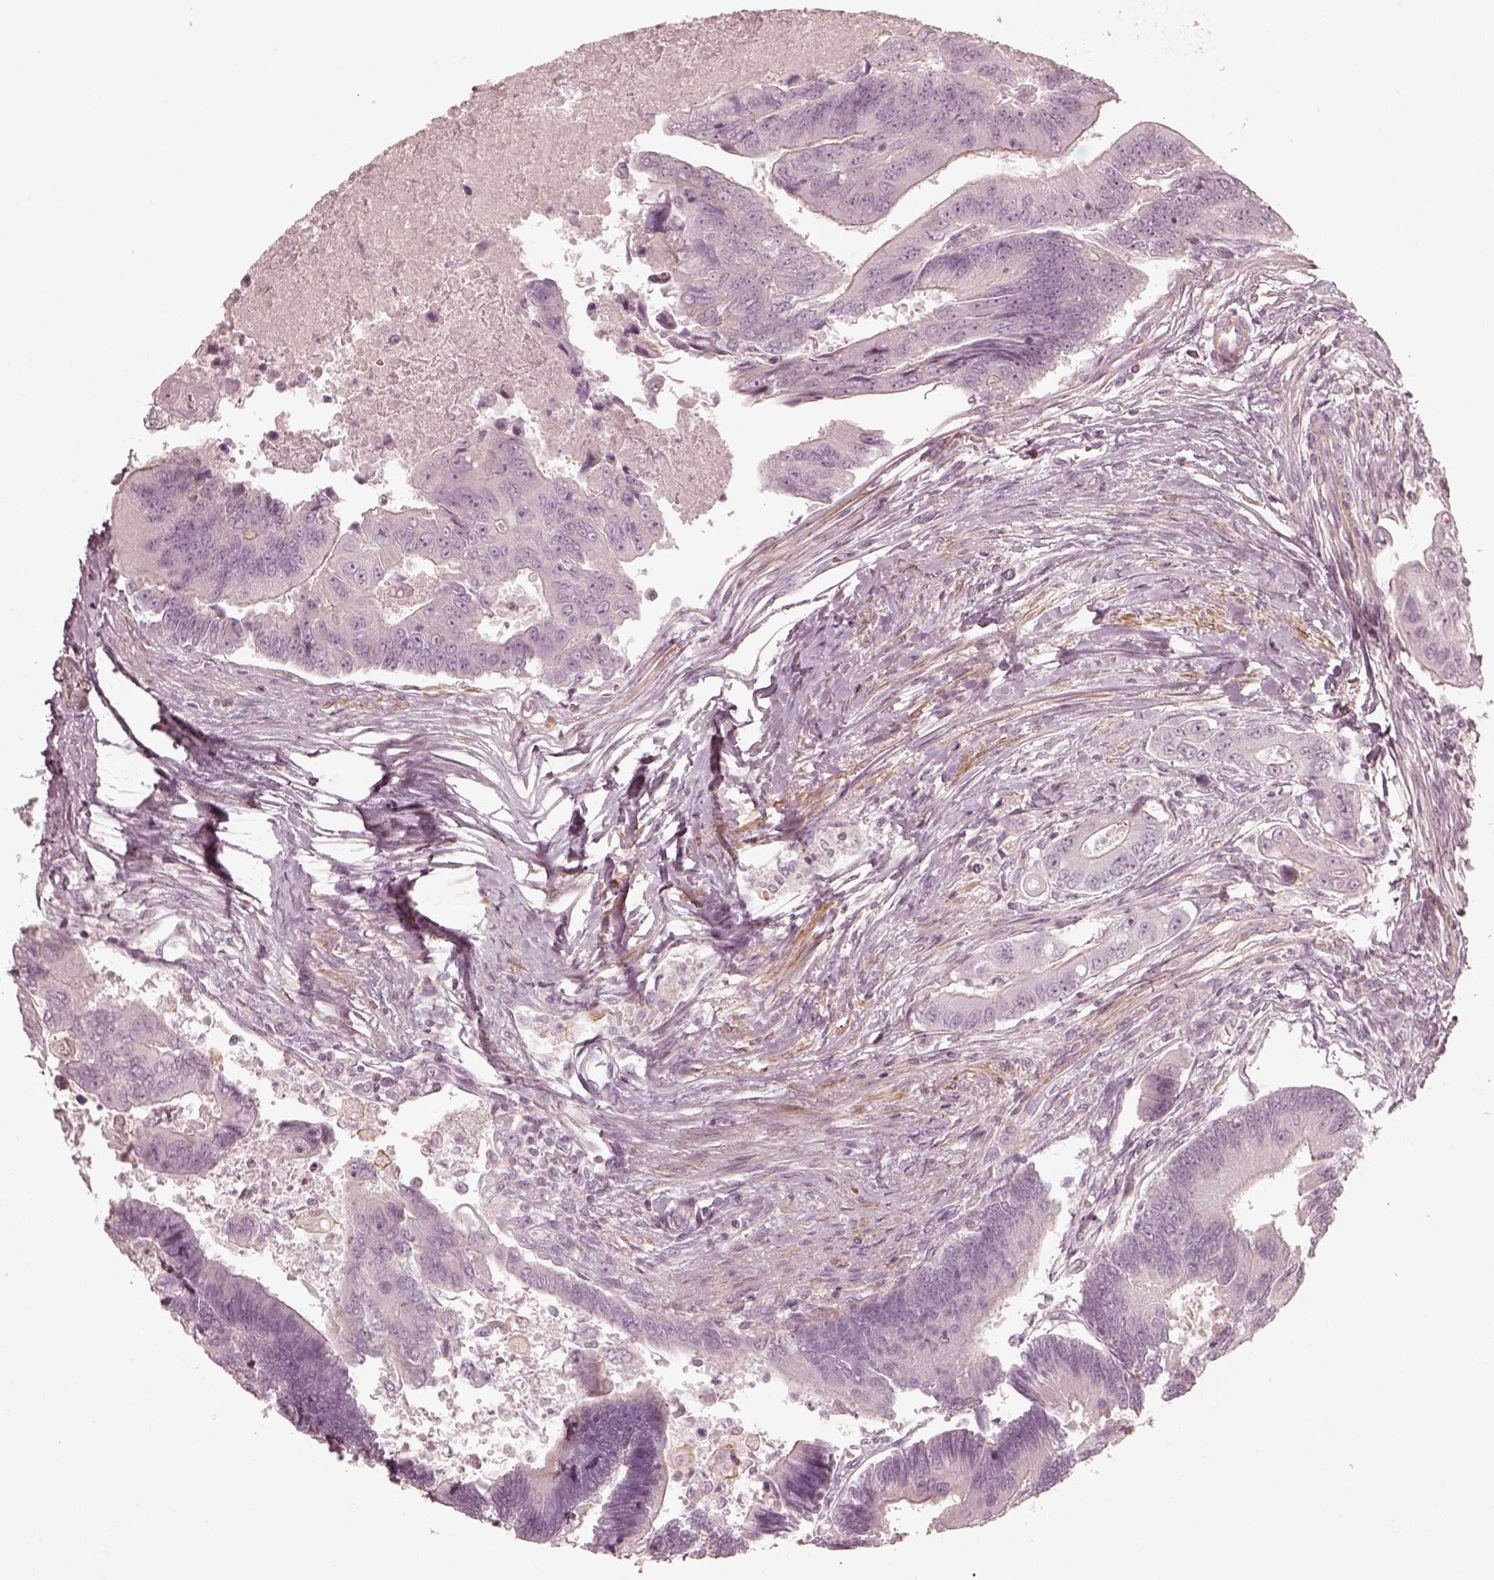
{"staining": {"intensity": "negative", "quantity": "none", "location": "none"}, "tissue": "colorectal cancer", "cell_type": "Tumor cells", "image_type": "cancer", "snomed": [{"axis": "morphology", "description": "Adenocarcinoma, NOS"}, {"axis": "topography", "description": "Colon"}], "caption": "A histopathology image of adenocarcinoma (colorectal) stained for a protein shows no brown staining in tumor cells.", "gene": "PRLHR", "patient": {"sex": "female", "age": 67}}